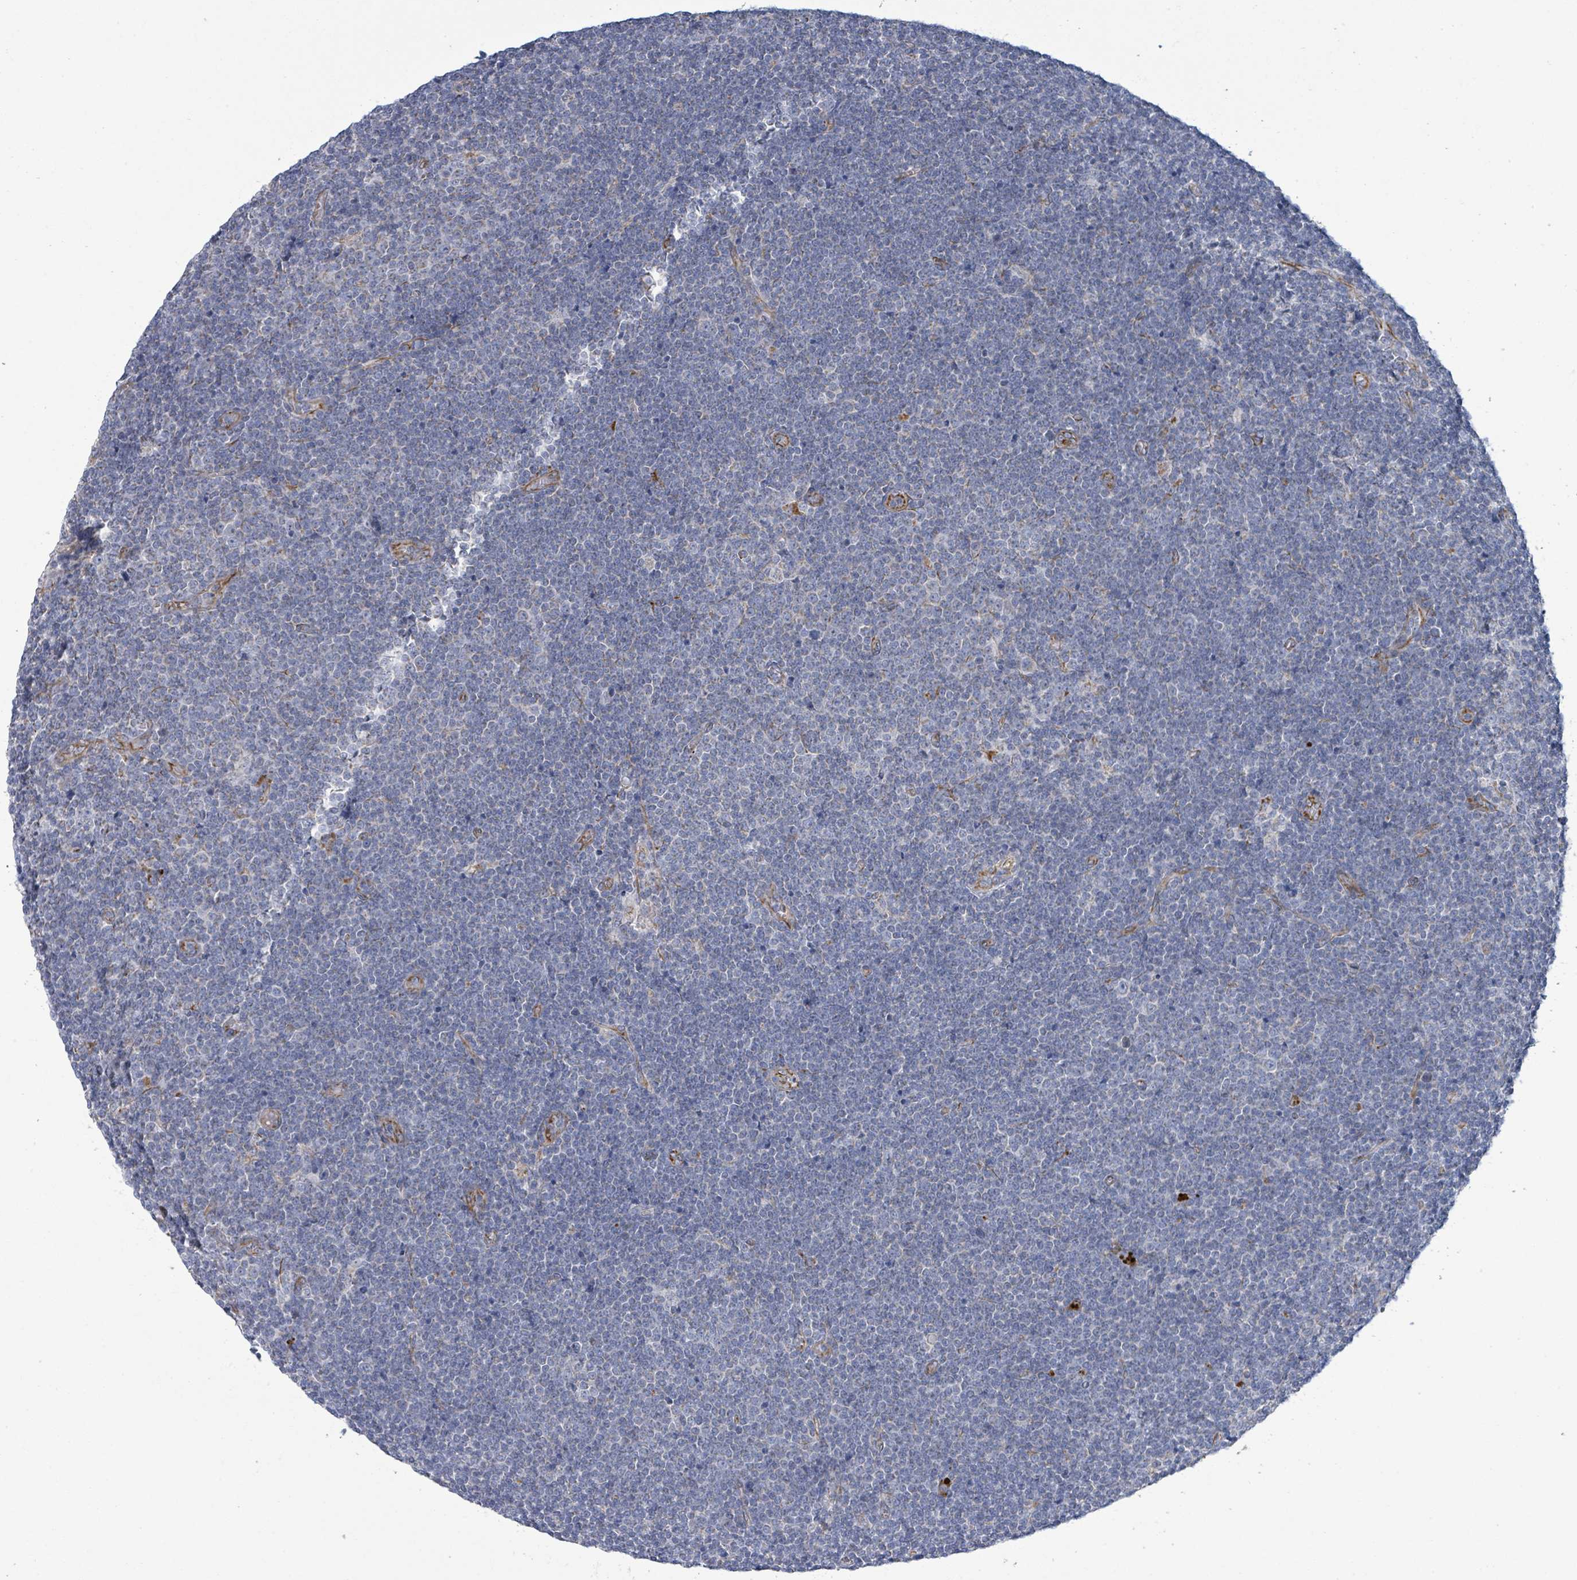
{"staining": {"intensity": "negative", "quantity": "none", "location": "none"}, "tissue": "lymphoma", "cell_type": "Tumor cells", "image_type": "cancer", "snomed": [{"axis": "morphology", "description": "Malignant lymphoma, non-Hodgkin's type, Low grade"}, {"axis": "topography", "description": "Lymph node"}], "caption": "This is an immunohistochemistry photomicrograph of low-grade malignant lymphoma, non-Hodgkin's type. There is no expression in tumor cells.", "gene": "ALG12", "patient": {"sex": "male", "age": 48}}